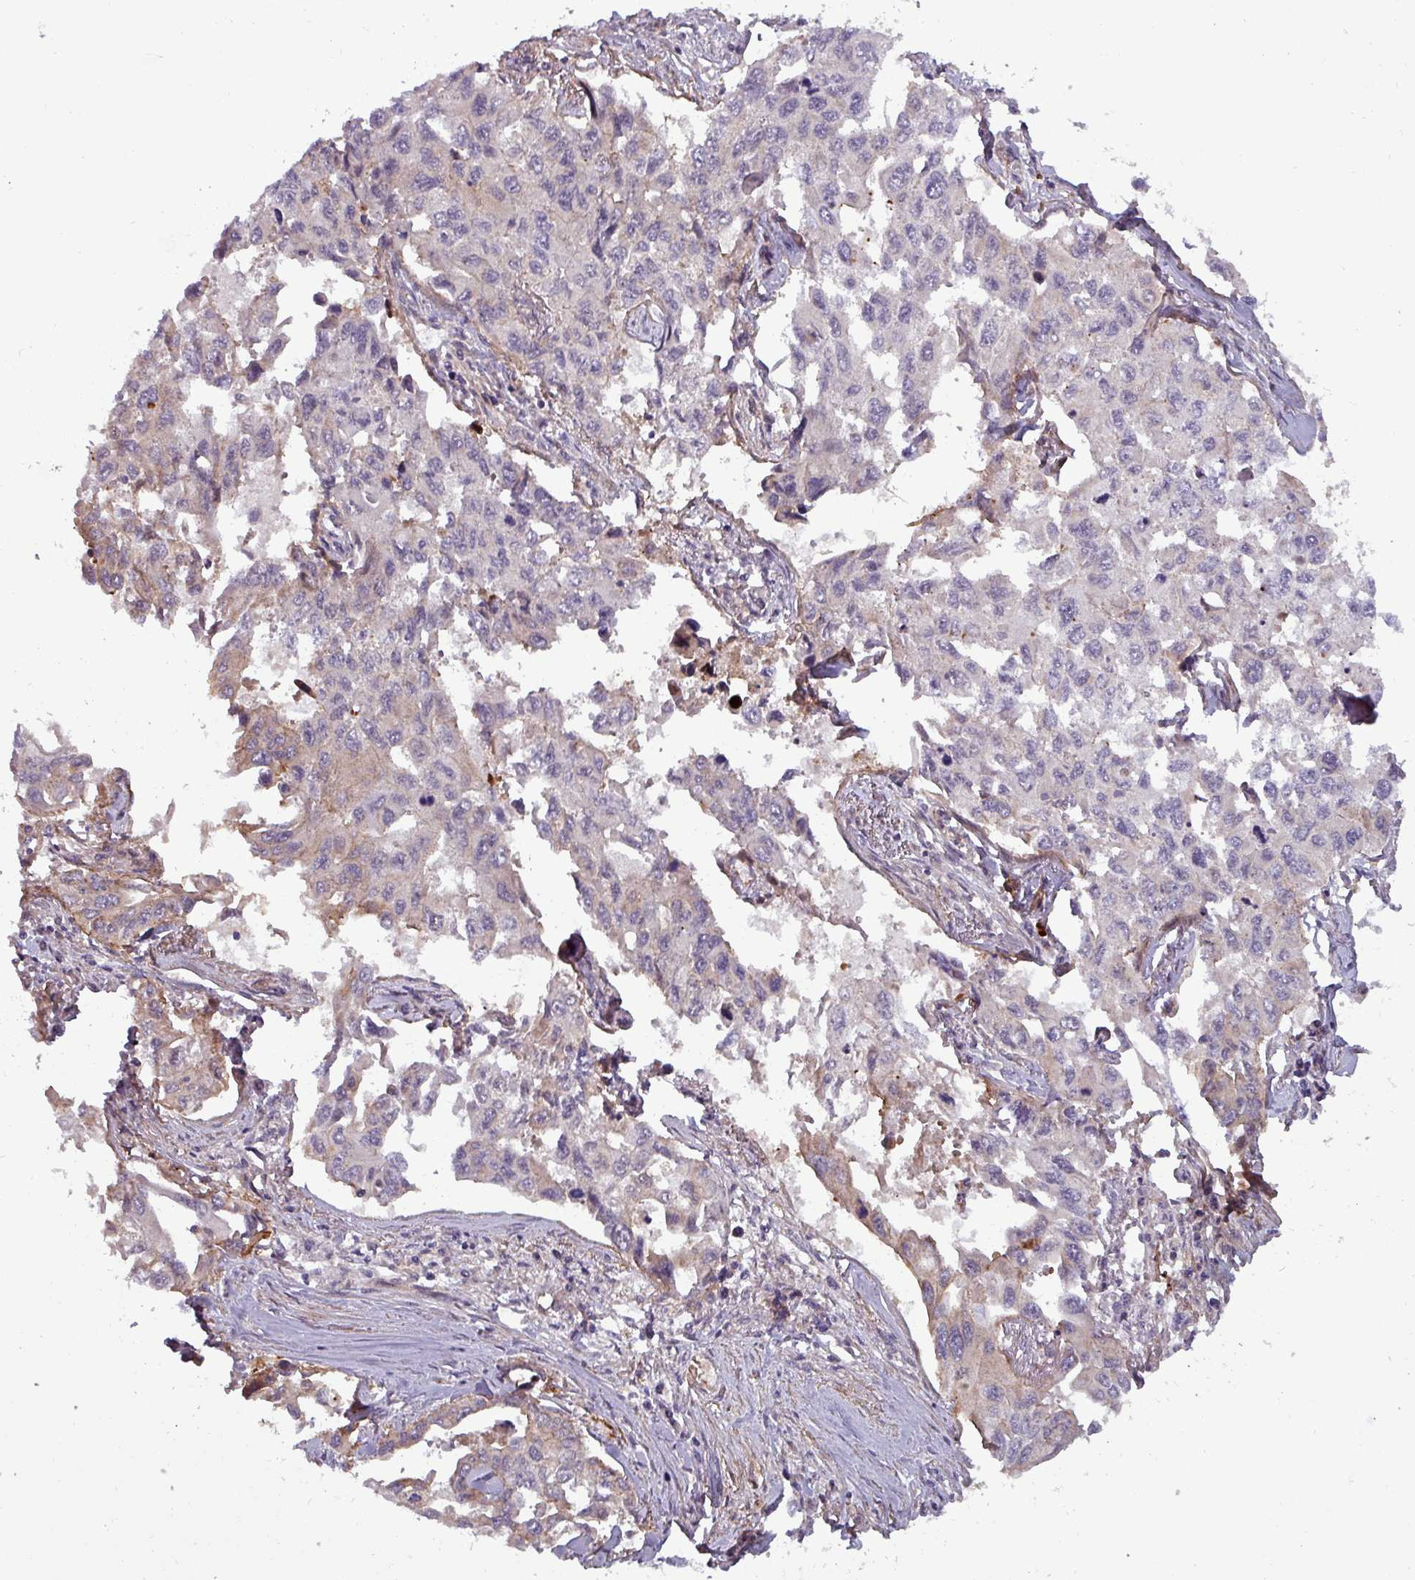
{"staining": {"intensity": "weak", "quantity": "<25%", "location": "cytoplasmic/membranous"}, "tissue": "lung cancer", "cell_type": "Tumor cells", "image_type": "cancer", "snomed": [{"axis": "morphology", "description": "Adenocarcinoma, NOS"}, {"axis": "topography", "description": "Lung"}], "caption": "This is an immunohistochemistry (IHC) histopathology image of lung cancer (adenocarcinoma). There is no staining in tumor cells.", "gene": "PCED1A", "patient": {"sex": "male", "age": 64}}